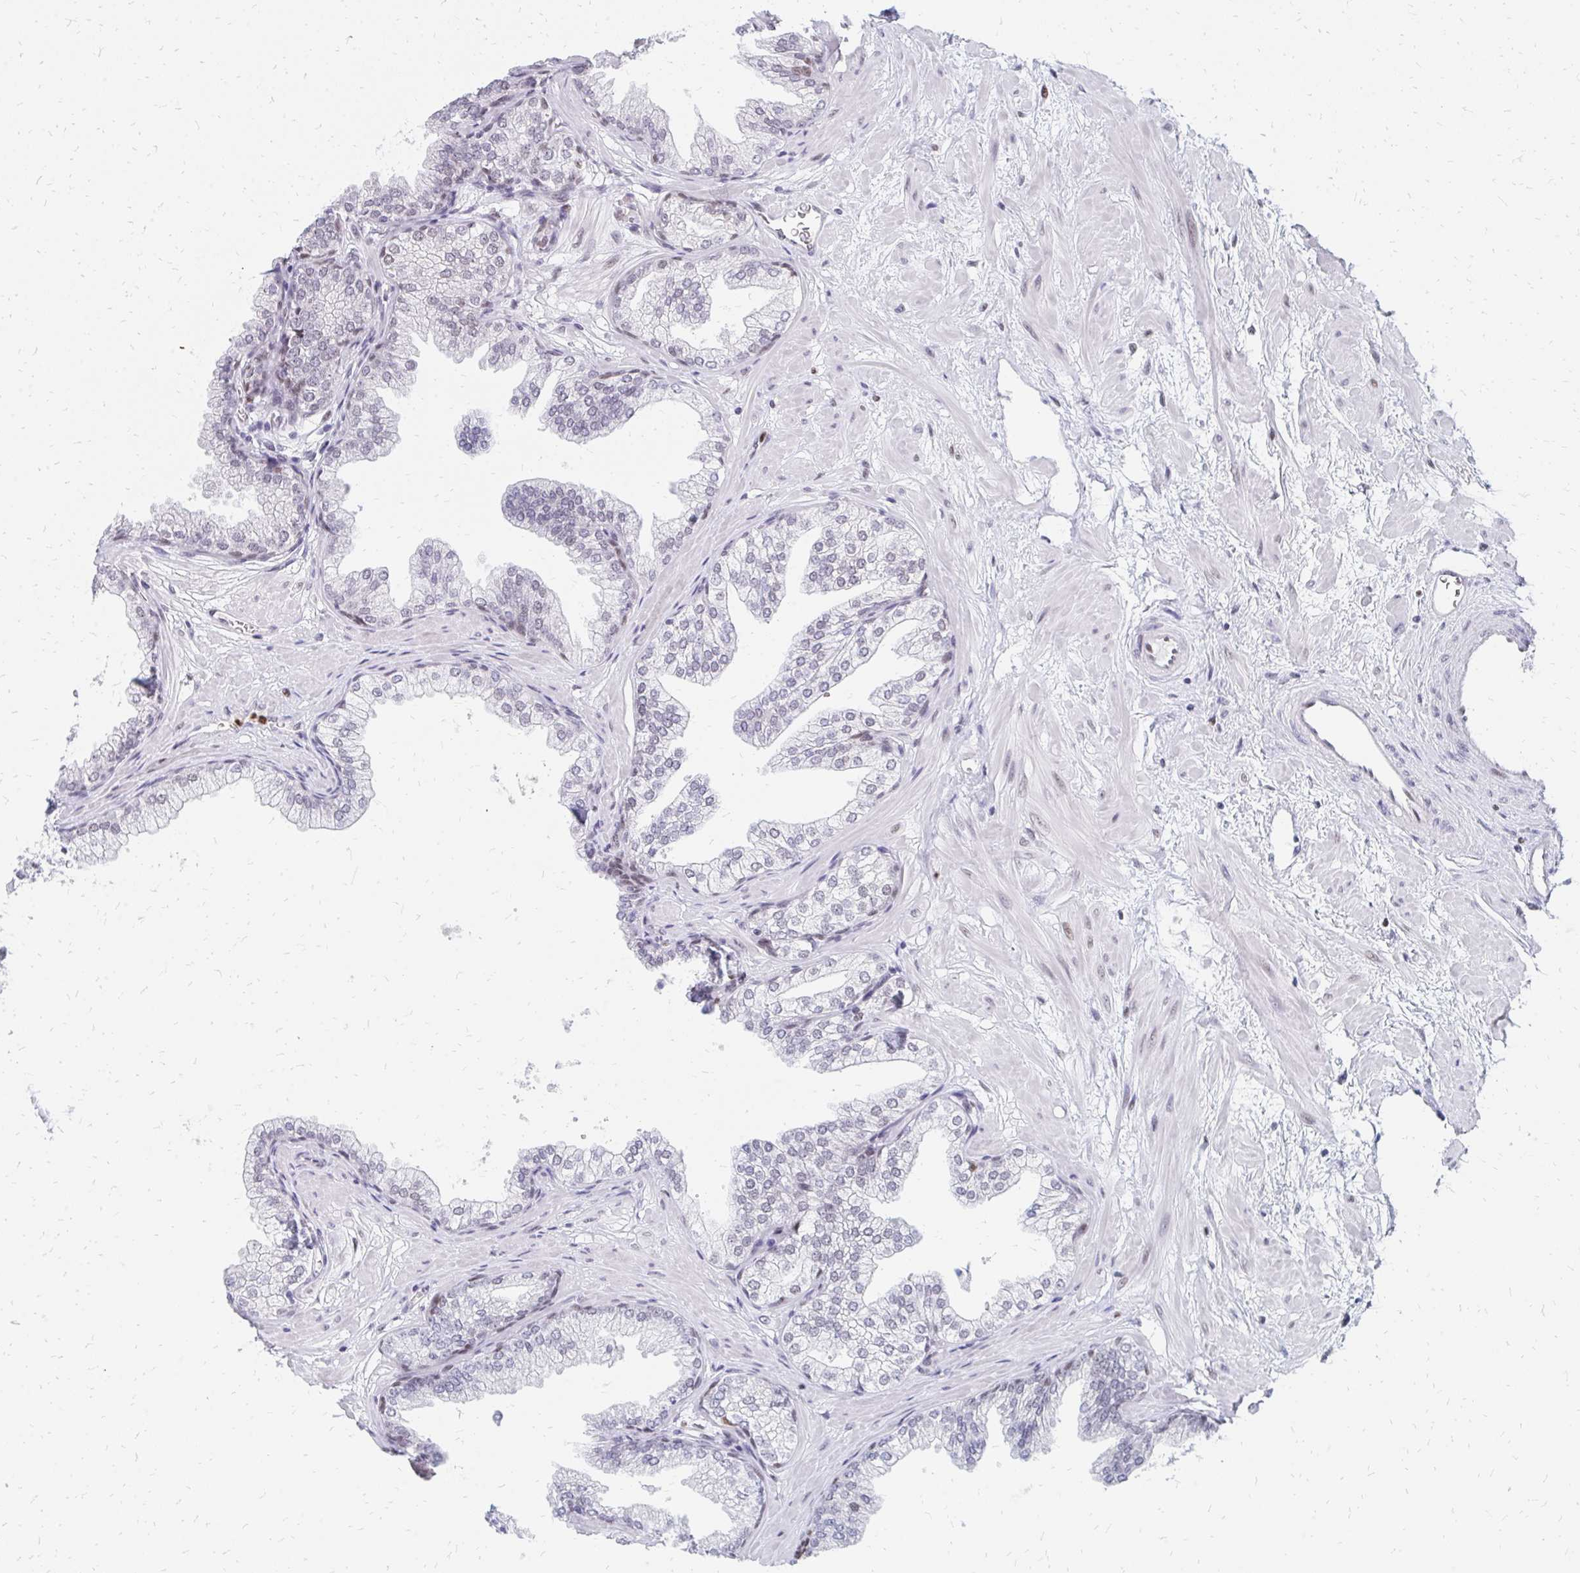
{"staining": {"intensity": "moderate", "quantity": "<25%", "location": "nuclear"}, "tissue": "prostate", "cell_type": "Glandular cells", "image_type": "normal", "snomed": [{"axis": "morphology", "description": "Normal tissue, NOS"}, {"axis": "topography", "description": "Prostate"}], "caption": "Immunohistochemical staining of benign human prostate shows moderate nuclear protein staining in about <25% of glandular cells.", "gene": "PLK3", "patient": {"sex": "male", "age": 37}}